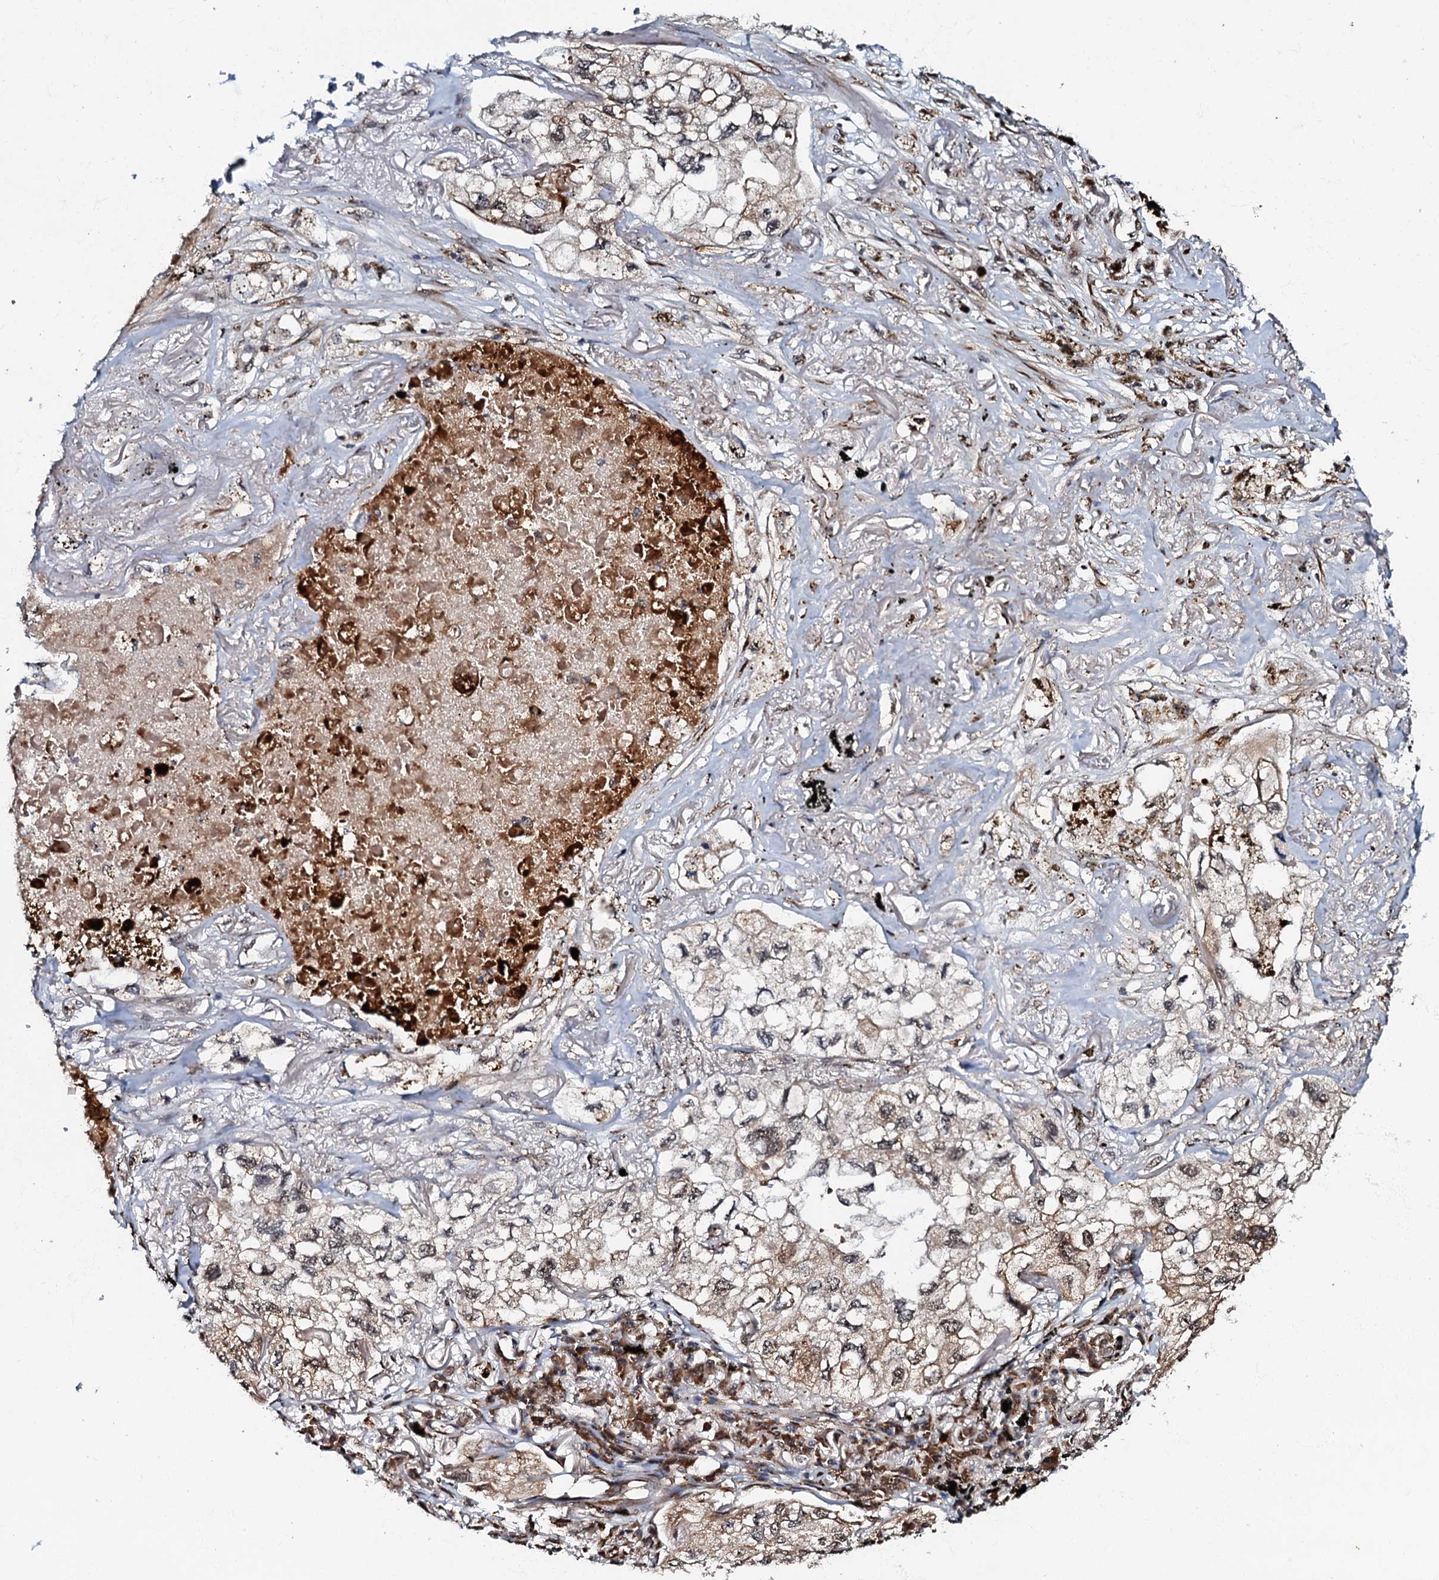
{"staining": {"intensity": "moderate", "quantity": "25%-75%", "location": "cytoplasmic/membranous"}, "tissue": "lung cancer", "cell_type": "Tumor cells", "image_type": "cancer", "snomed": [{"axis": "morphology", "description": "Adenocarcinoma, NOS"}, {"axis": "topography", "description": "Lung"}], "caption": "Protein staining shows moderate cytoplasmic/membranous positivity in approximately 25%-75% of tumor cells in adenocarcinoma (lung).", "gene": "C18orf32", "patient": {"sex": "male", "age": 65}}